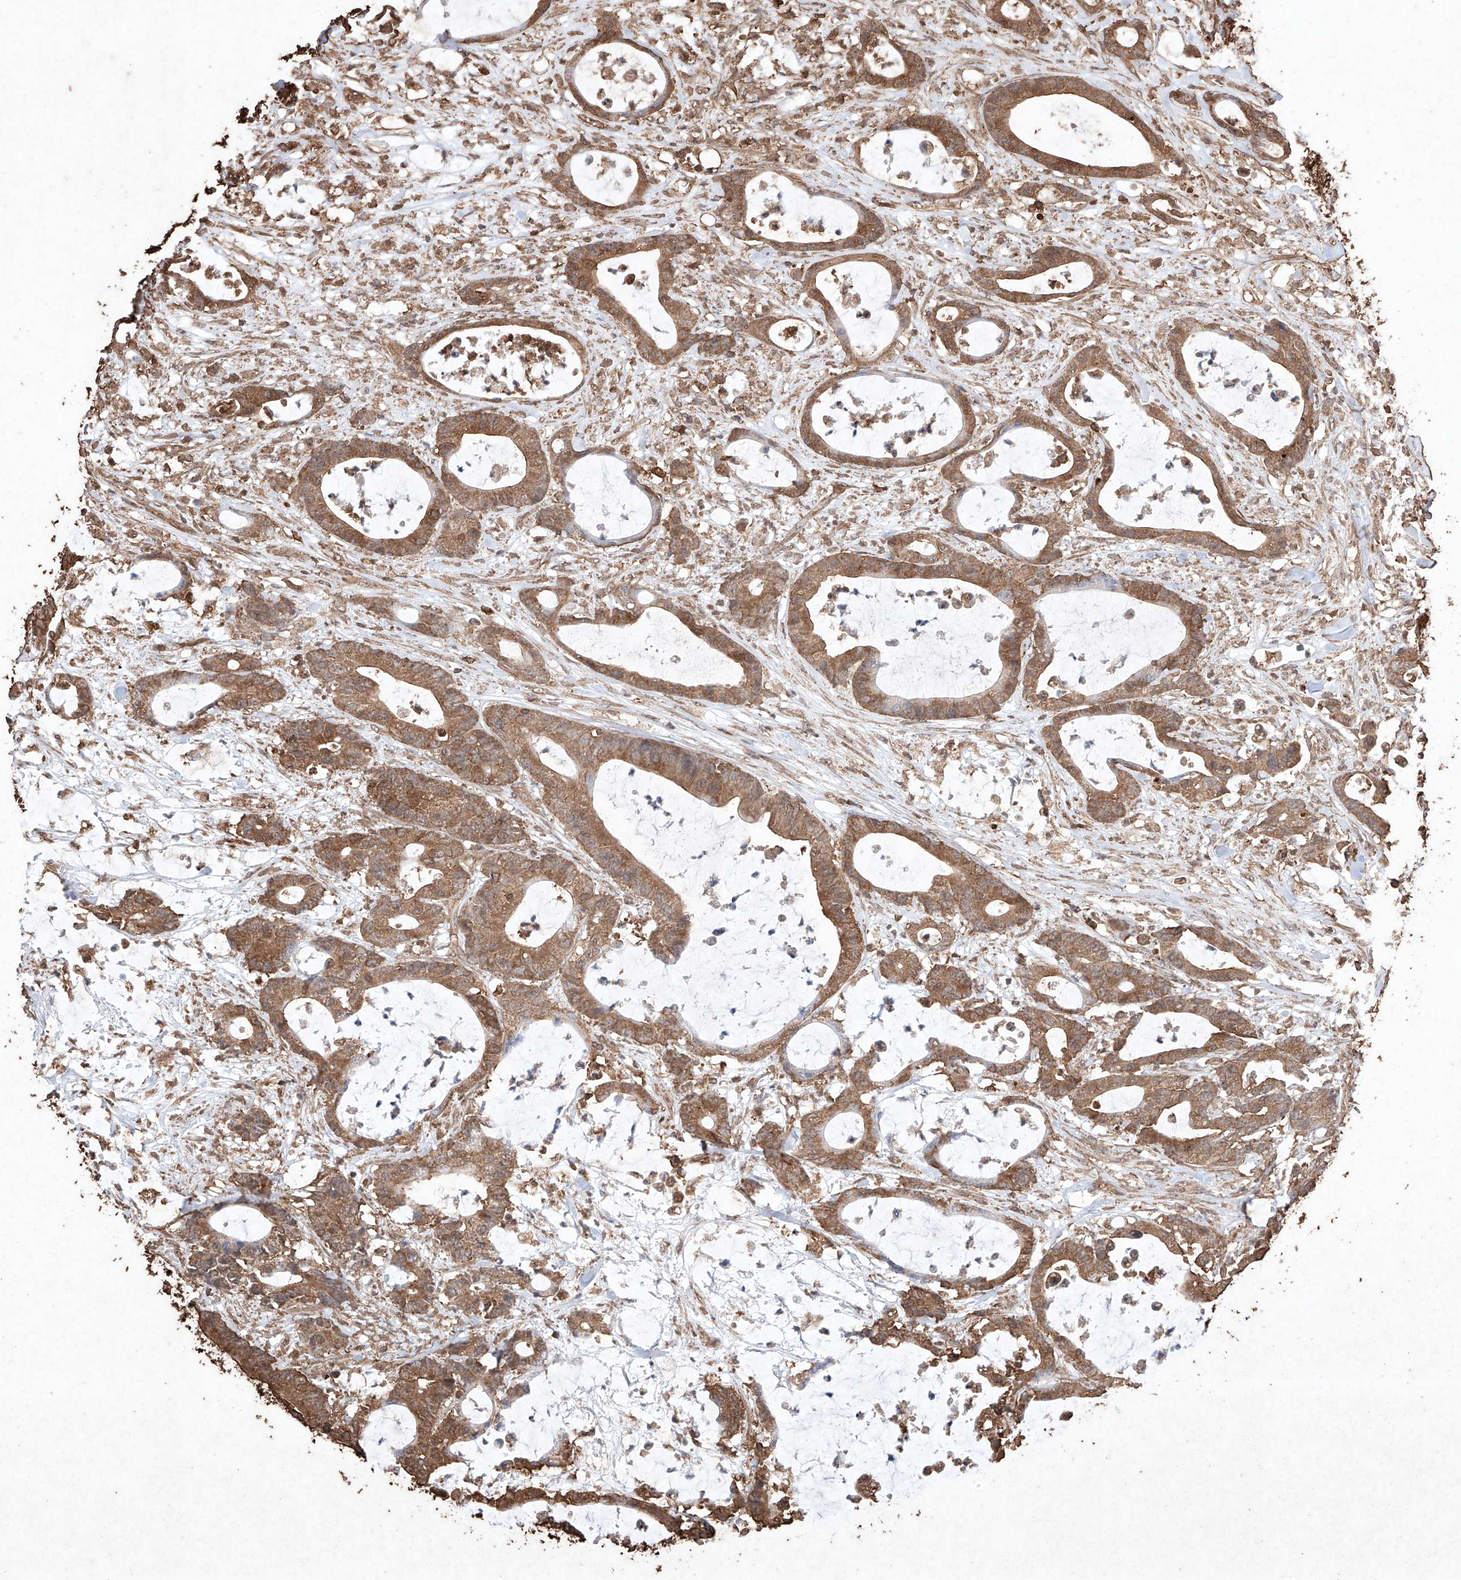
{"staining": {"intensity": "moderate", "quantity": ">75%", "location": "cytoplasmic/membranous"}, "tissue": "colorectal cancer", "cell_type": "Tumor cells", "image_type": "cancer", "snomed": [{"axis": "morphology", "description": "Adenocarcinoma, NOS"}, {"axis": "topography", "description": "Colon"}], "caption": "Protein analysis of adenocarcinoma (colorectal) tissue displays moderate cytoplasmic/membranous expression in approximately >75% of tumor cells.", "gene": "M6PR", "patient": {"sex": "female", "age": 84}}